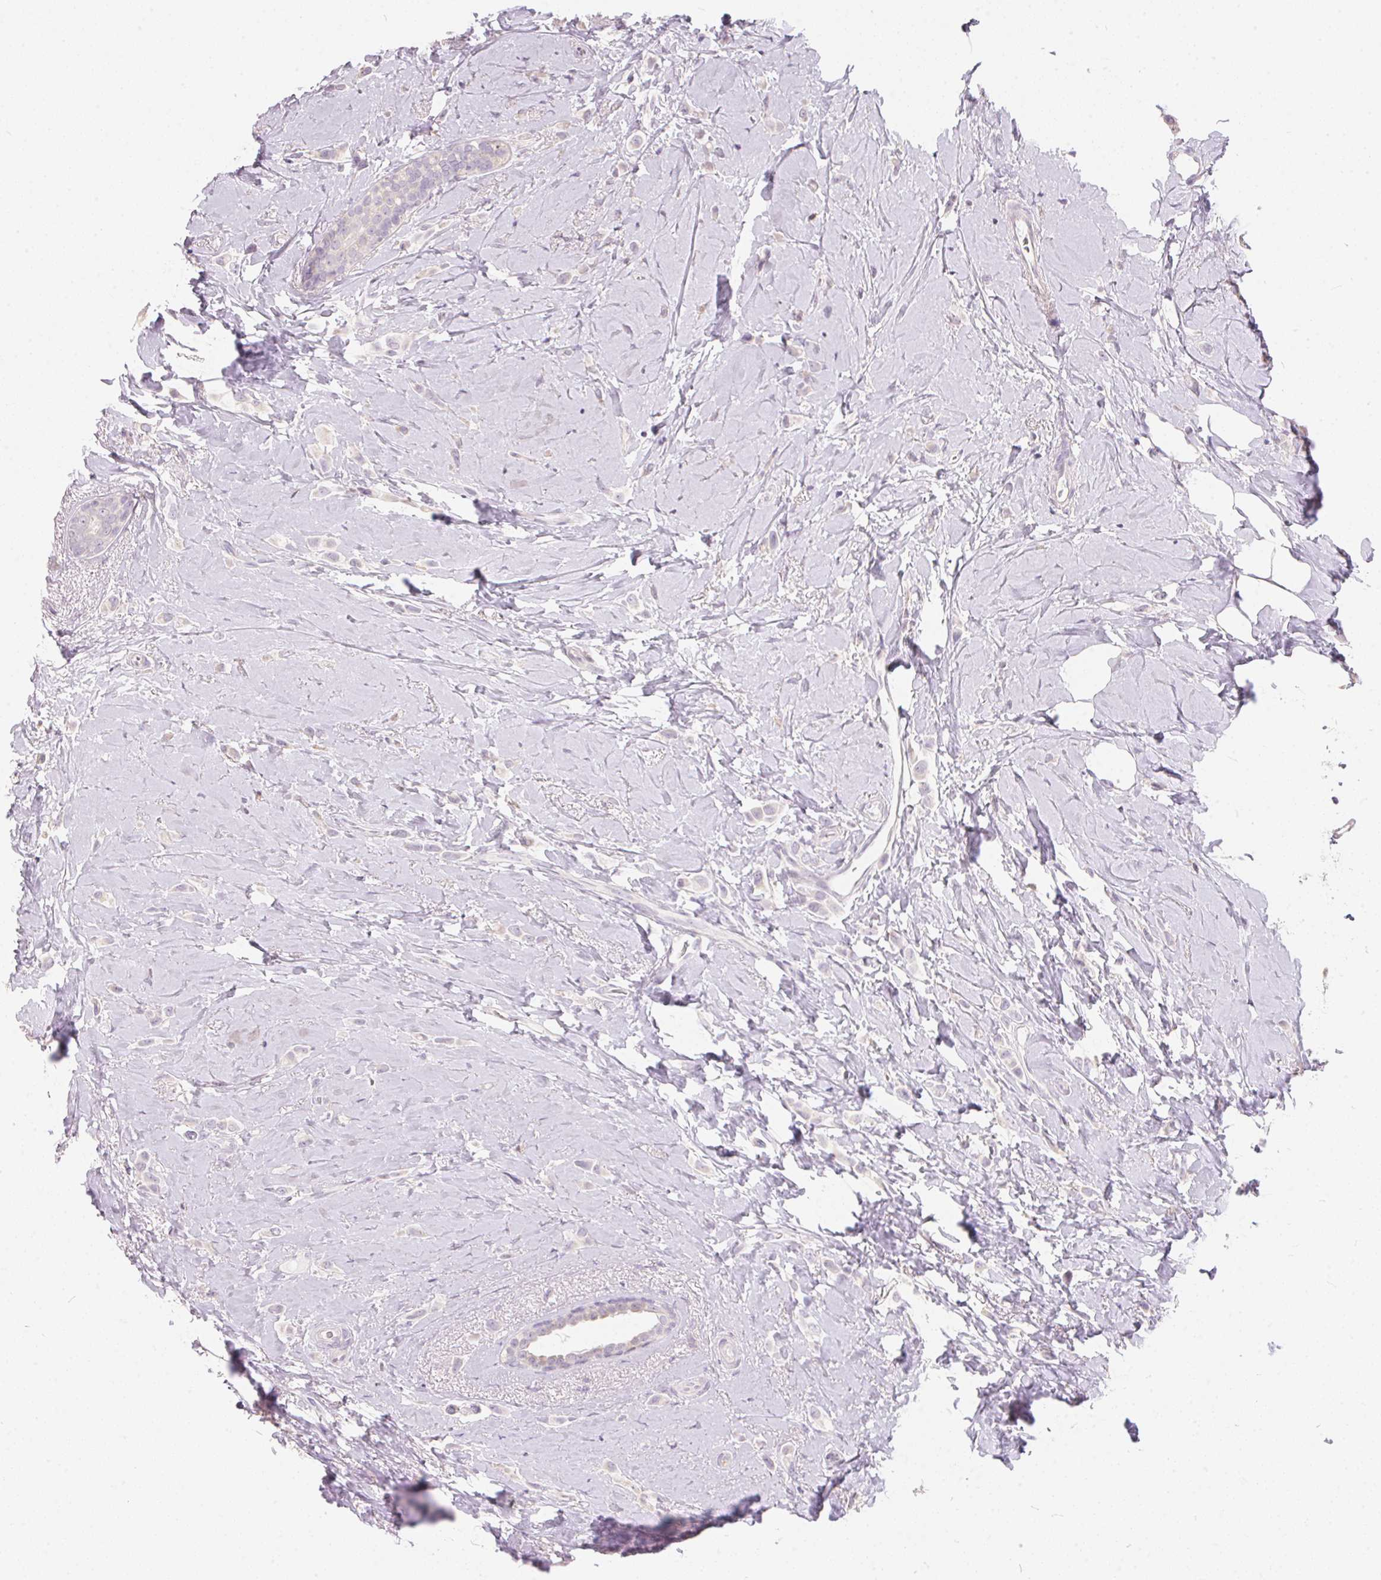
{"staining": {"intensity": "negative", "quantity": "none", "location": "none"}, "tissue": "breast cancer", "cell_type": "Tumor cells", "image_type": "cancer", "snomed": [{"axis": "morphology", "description": "Lobular carcinoma"}, {"axis": "topography", "description": "Breast"}], "caption": "This photomicrograph is of breast cancer stained with immunohistochemistry to label a protein in brown with the nuclei are counter-stained blue. There is no expression in tumor cells.", "gene": "SERPINB1", "patient": {"sex": "female", "age": 66}}